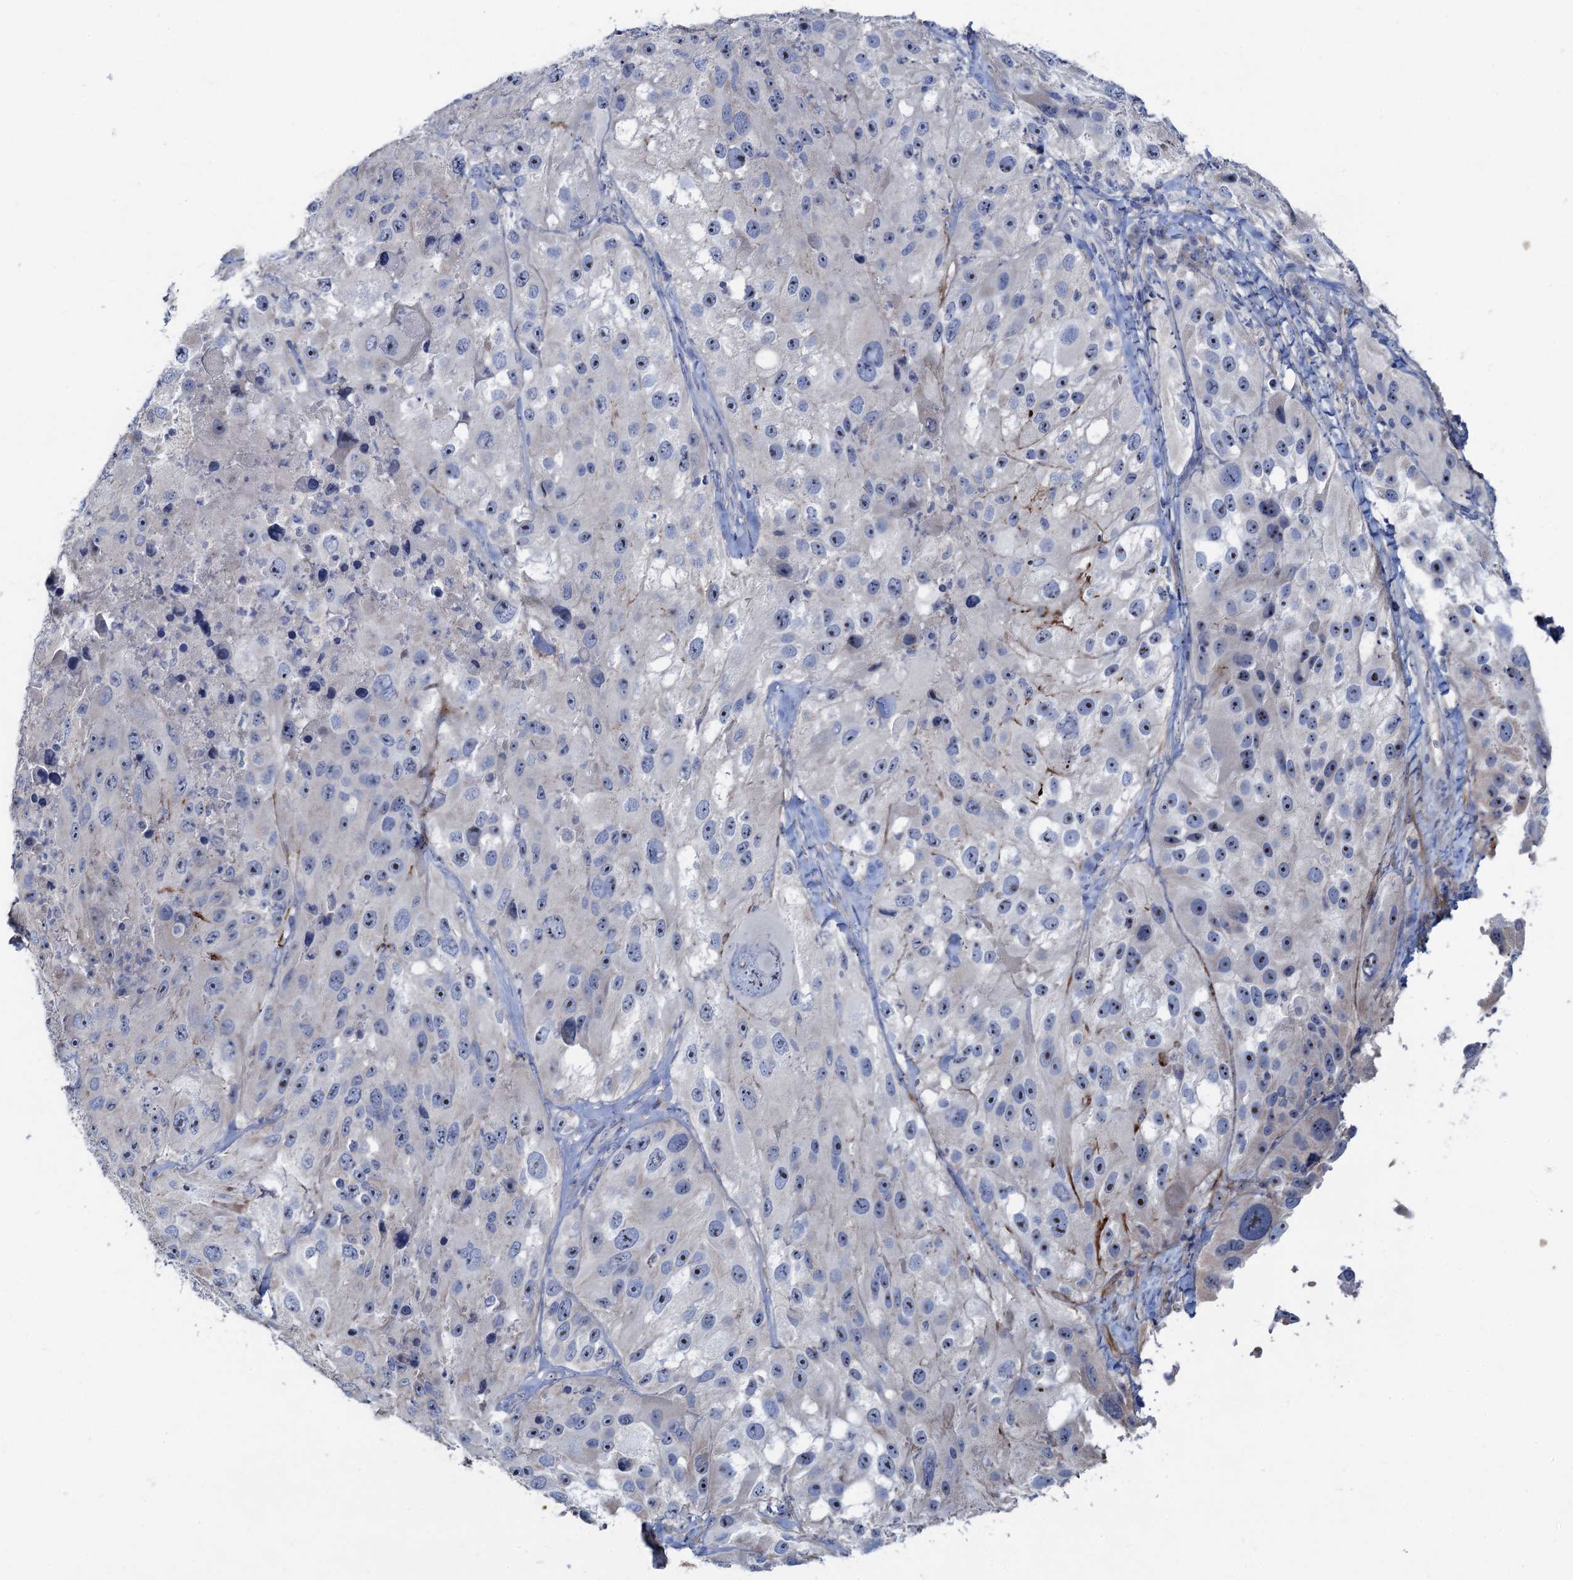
{"staining": {"intensity": "negative", "quantity": "none", "location": "none"}, "tissue": "melanoma", "cell_type": "Tumor cells", "image_type": "cancer", "snomed": [{"axis": "morphology", "description": "Malignant melanoma, Metastatic site"}, {"axis": "topography", "description": "Lymph node"}], "caption": "The IHC image has no significant expression in tumor cells of malignant melanoma (metastatic site) tissue.", "gene": "PLLP", "patient": {"sex": "male", "age": 62}}